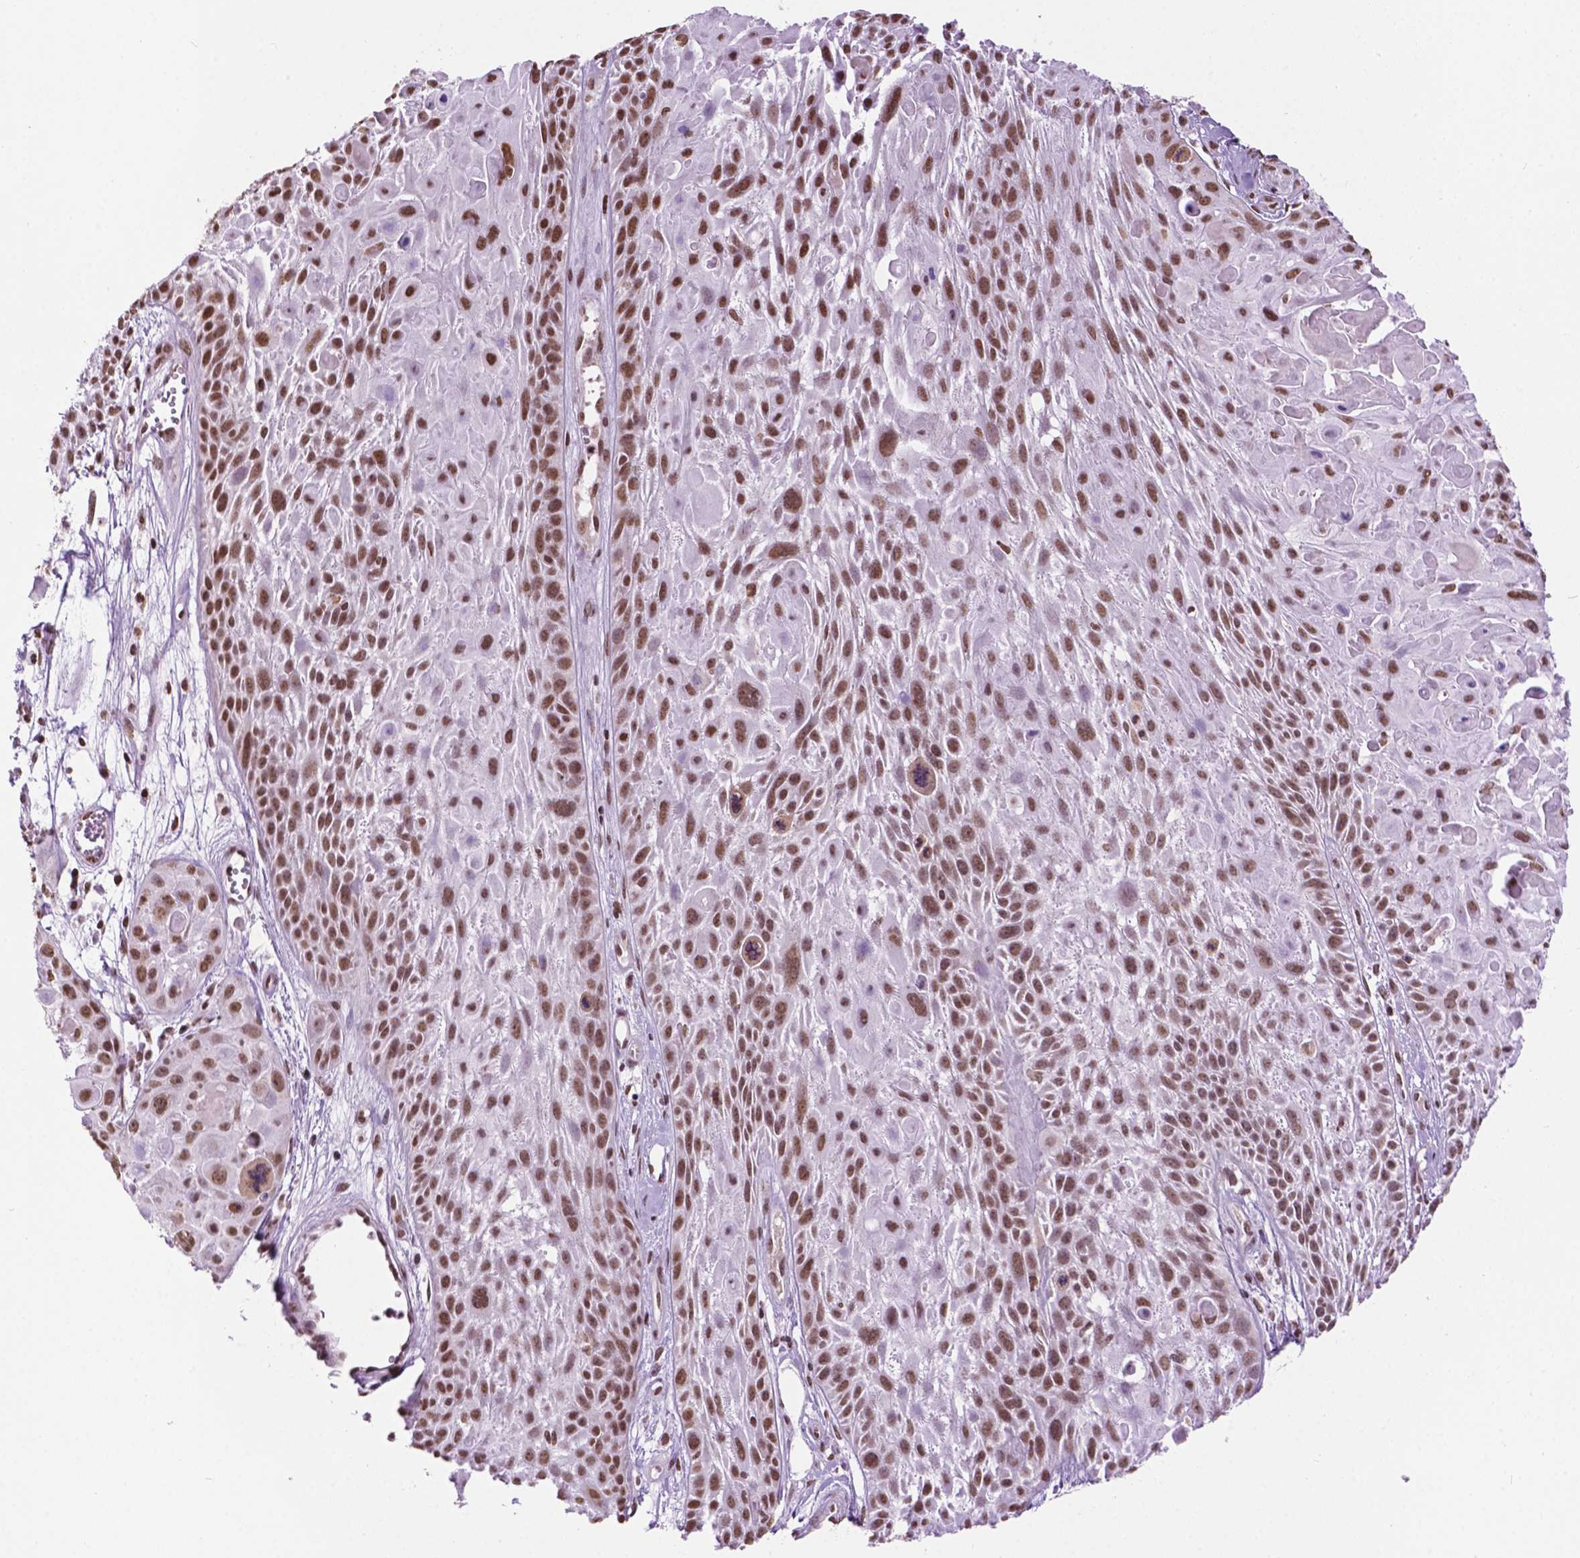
{"staining": {"intensity": "strong", "quantity": ">75%", "location": "nuclear"}, "tissue": "skin cancer", "cell_type": "Tumor cells", "image_type": "cancer", "snomed": [{"axis": "morphology", "description": "Squamous cell carcinoma, NOS"}, {"axis": "topography", "description": "Skin"}, {"axis": "topography", "description": "Anal"}], "caption": "Skin squamous cell carcinoma stained for a protein shows strong nuclear positivity in tumor cells. The staining is performed using DAB brown chromogen to label protein expression. The nuclei are counter-stained blue using hematoxylin.", "gene": "COL23A1", "patient": {"sex": "female", "age": 75}}